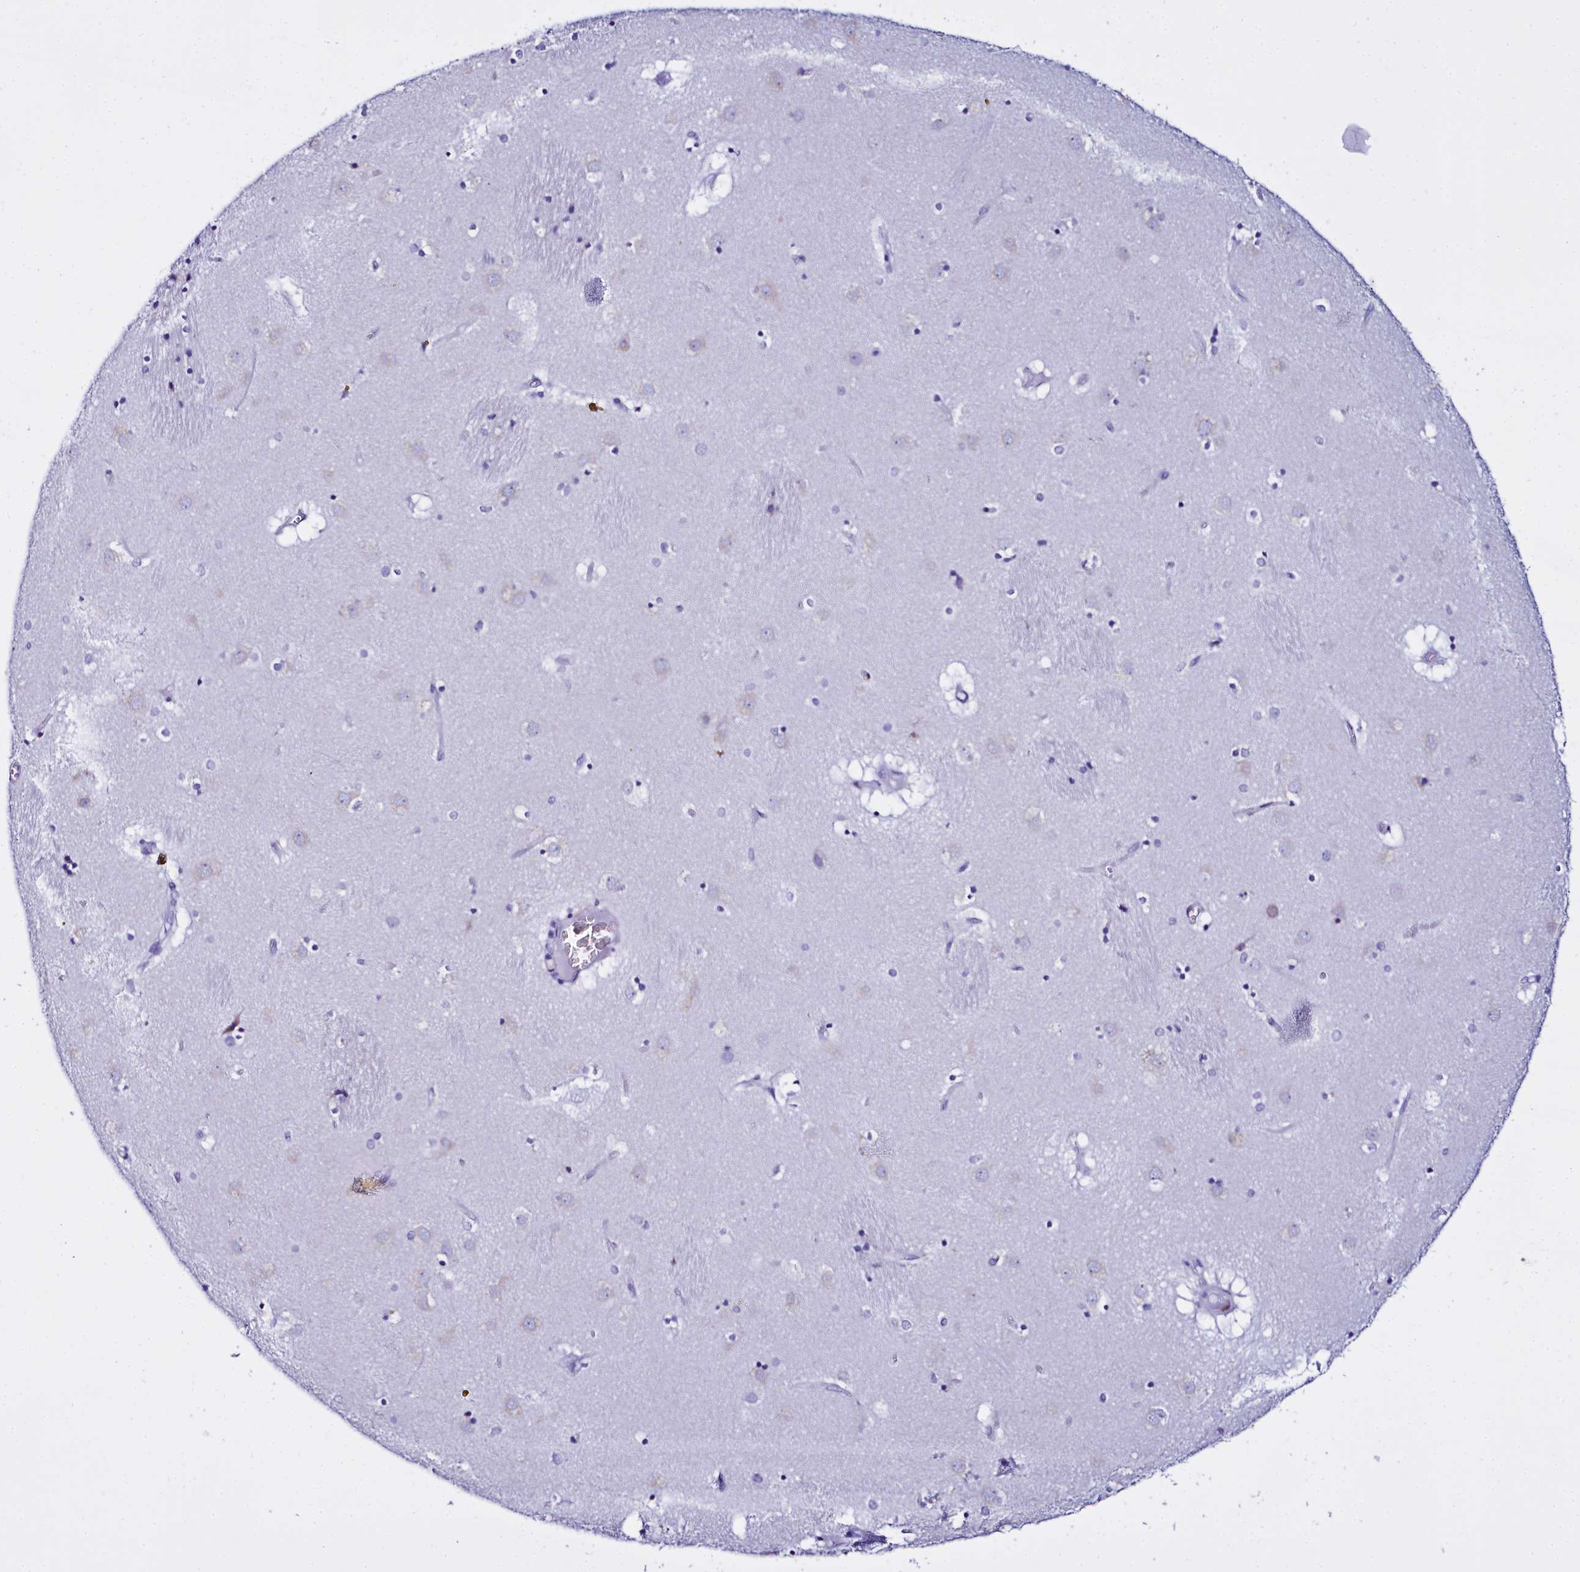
{"staining": {"intensity": "negative", "quantity": "none", "location": "none"}, "tissue": "caudate", "cell_type": "Glial cells", "image_type": "normal", "snomed": [{"axis": "morphology", "description": "Normal tissue, NOS"}, {"axis": "topography", "description": "Lateral ventricle wall"}], "caption": "This is an immunohistochemistry histopathology image of normal caudate. There is no expression in glial cells.", "gene": "TXNDC5", "patient": {"sex": "male", "age": 70}}